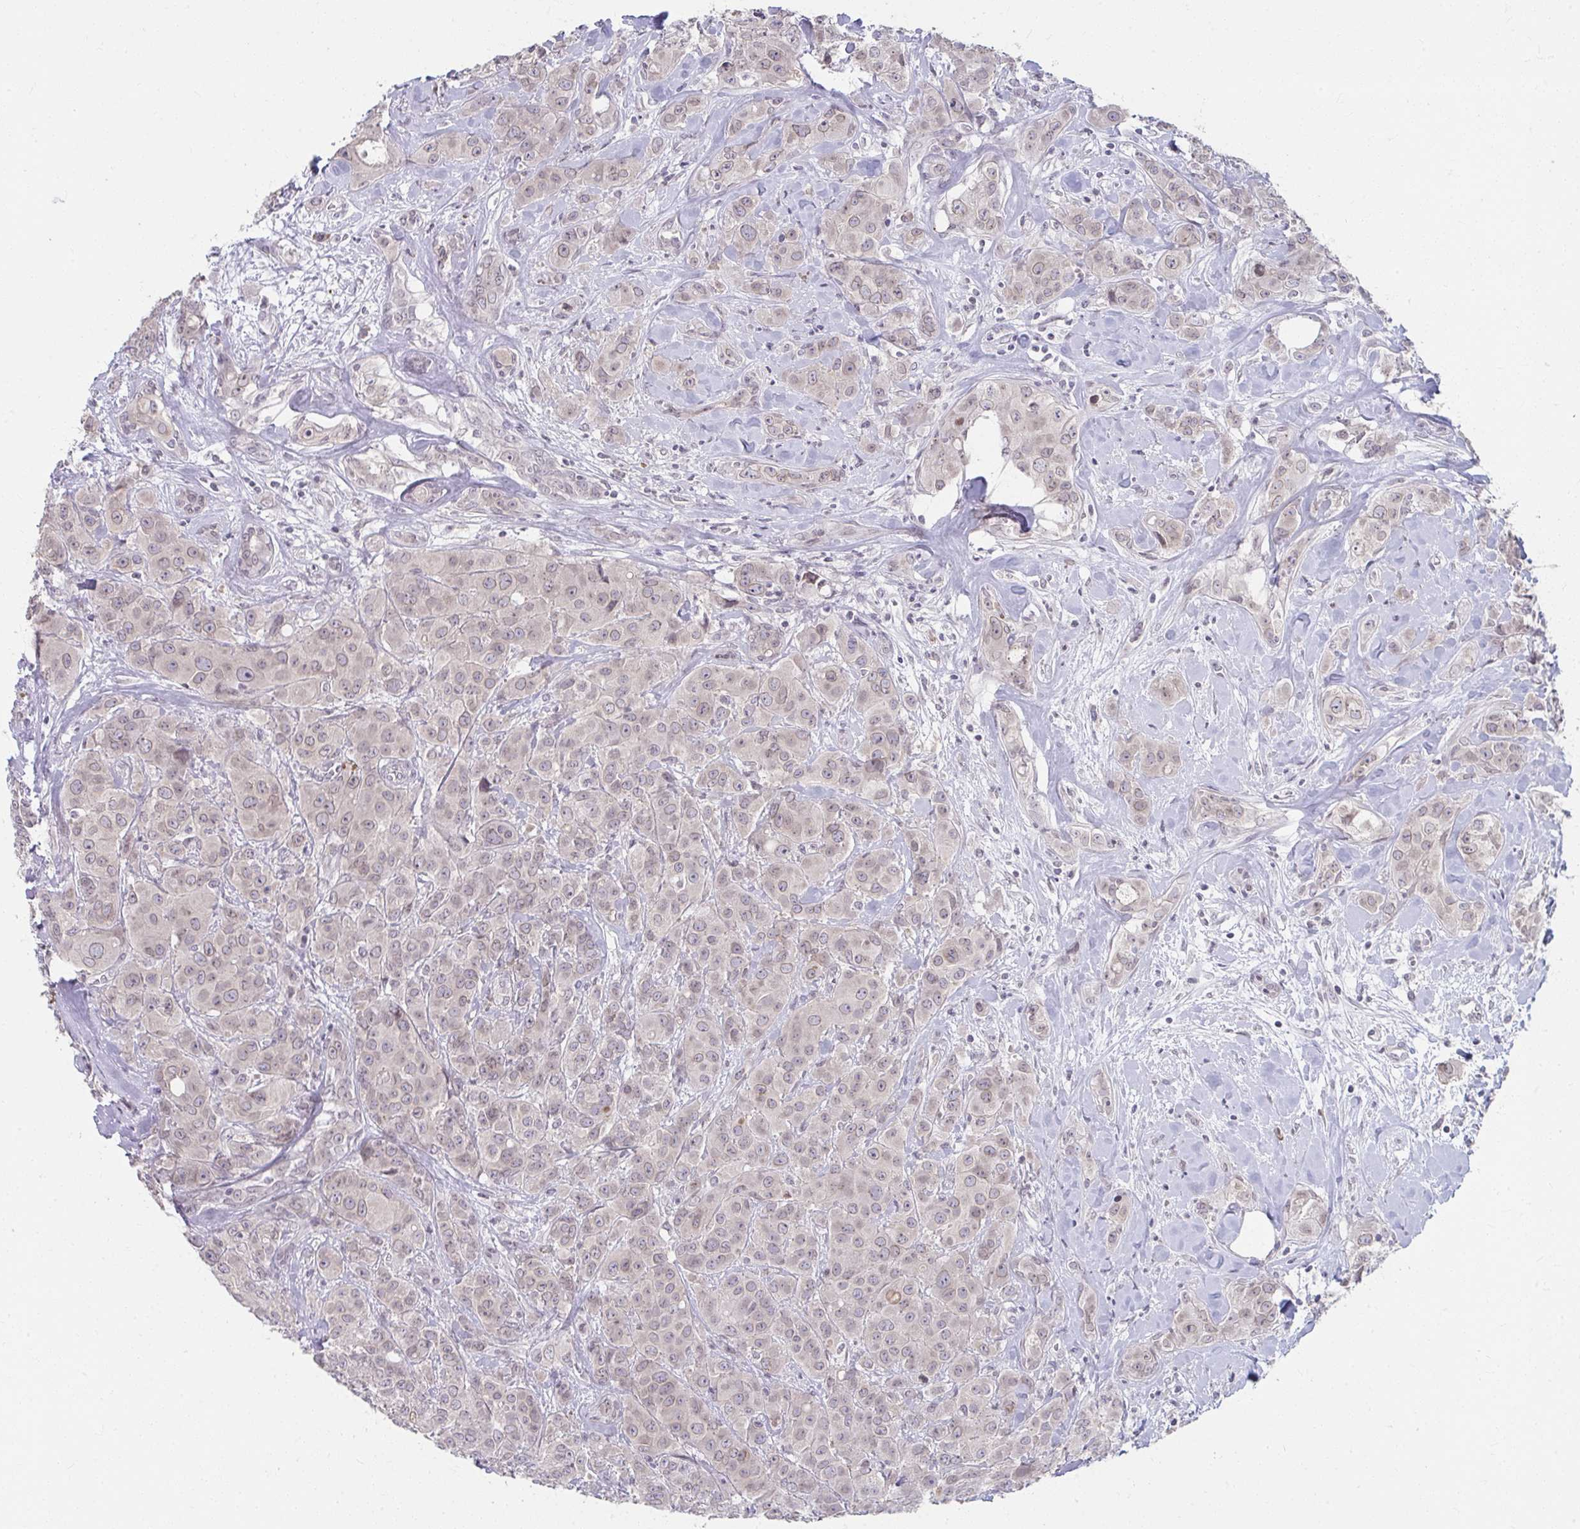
{"staining": {"intensity": "negative", "quantity": "none", "location": "none"}, "tissue": "breast cancer", "cell_type": "Tumor cells", "image_type": "cancer", "snomed": [{"axis": "morphology", "description": "Normal tissue, NOS"}, {"axis": "morphology", "description": "Duct carcinoma"}, {"axis": "topography", "description": "Breast"}], "caption": "This is a micrograph of IHC staining of breast cancer, which shows no staining in tumor cells. The staining is performed using DAB brown chromogen with nuclei counter-stained in using hematoxylin.", "gene": "NUP133", "patient": {"sex": "female", "age": 43}}